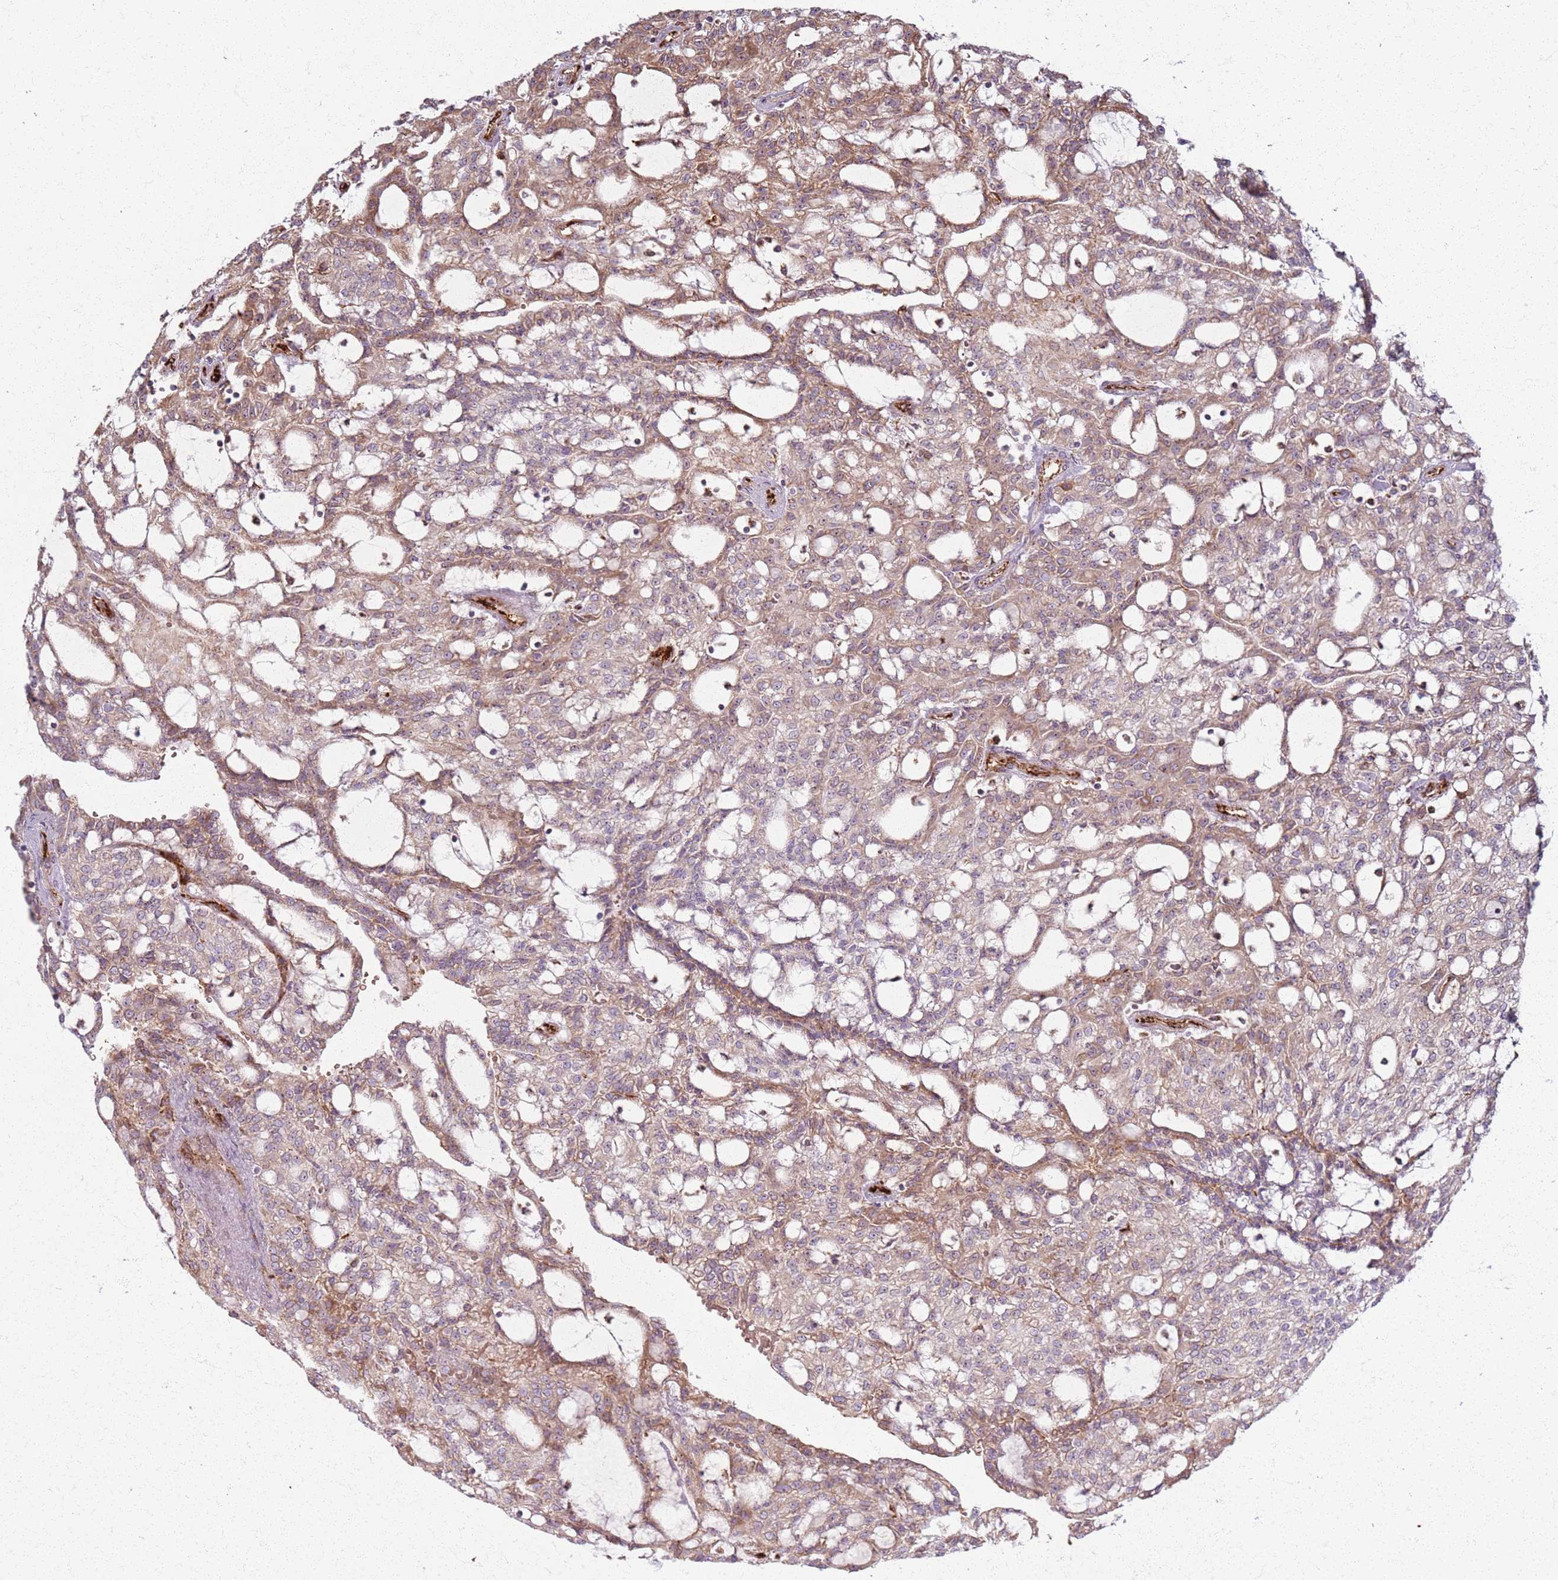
{"staining": {"intensity": "moderate", "quantity": ">75%", "location": "cytoplasmic/membranous"}, "tissue": "renal cancer", "cell_type": "Tumor cells", "image_type": "cancer", "snomed": [{"axis": "morphology", "description": "Adenocarcinoma, NOS"}, {"axis": "topography", "description": "Kidney"}], "caption": "Immunohistochemical staining of human adenocarcinoma (renal) exhibits medium levels of moderate cytoplasmic/membranous protein positivity in about >75% of tumor cells.", "gene": "KRI1", "patient": {"sex": "male", "age": 63}}